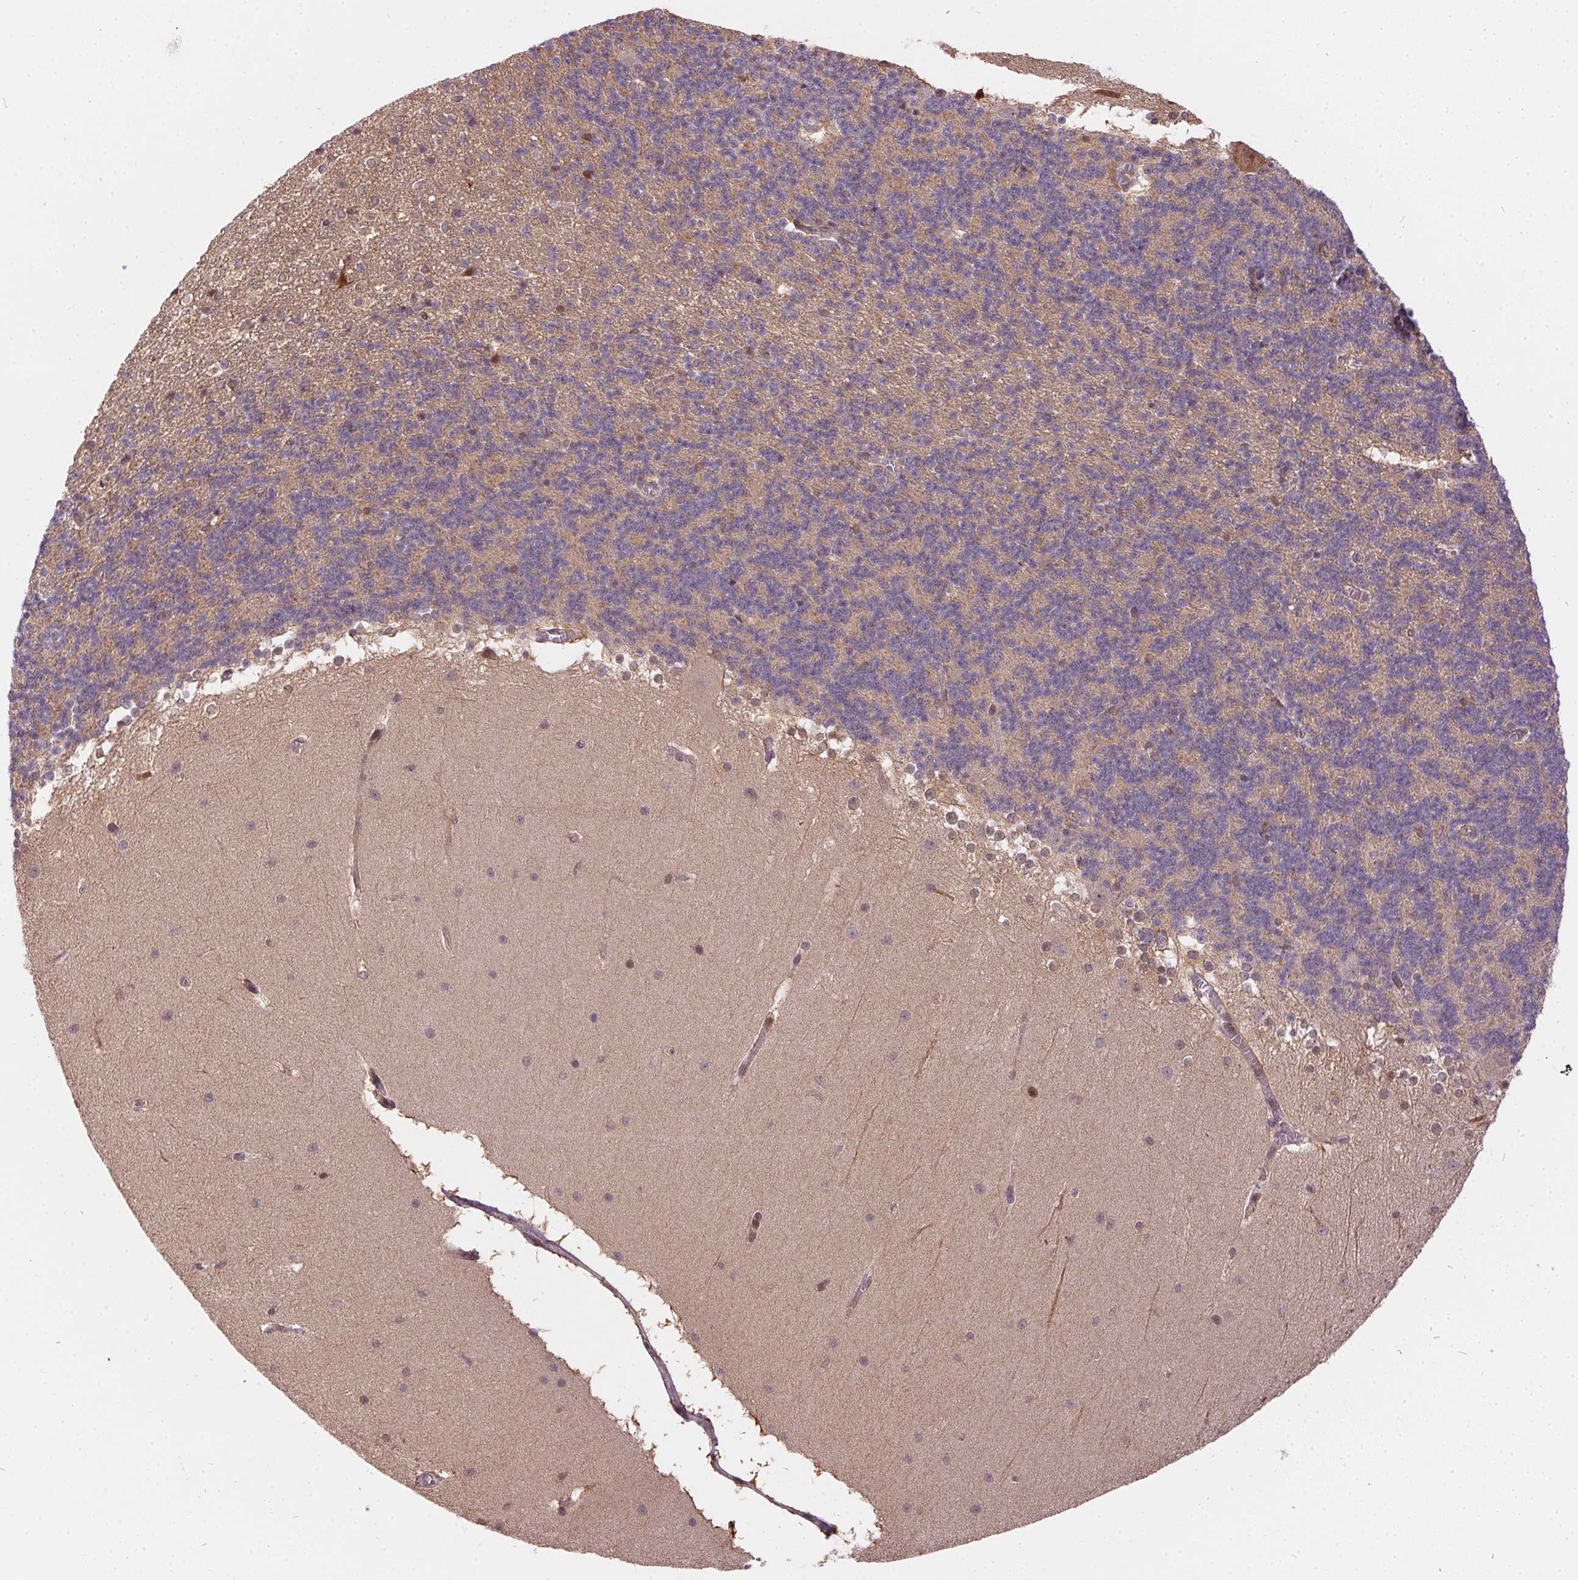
{"staining": {"intensity": "negative", "quantity": "none", "location": "none"}, "tissue": "cerebellum", "cell_type": "Cells in granular layer", "image_type": "normal", "snomed": [{"axis": "morphology", "description": "Normal tissue, NOS"}, {"axis": "topography", "description": "Cerebellum"}], "caption": "This is a image of IHC staining of unremarkable cerebellum, which shows no positivity in cells in granular layer.", "gene": "NUDT16", "patient": {"sex": "female", "age": 19}}